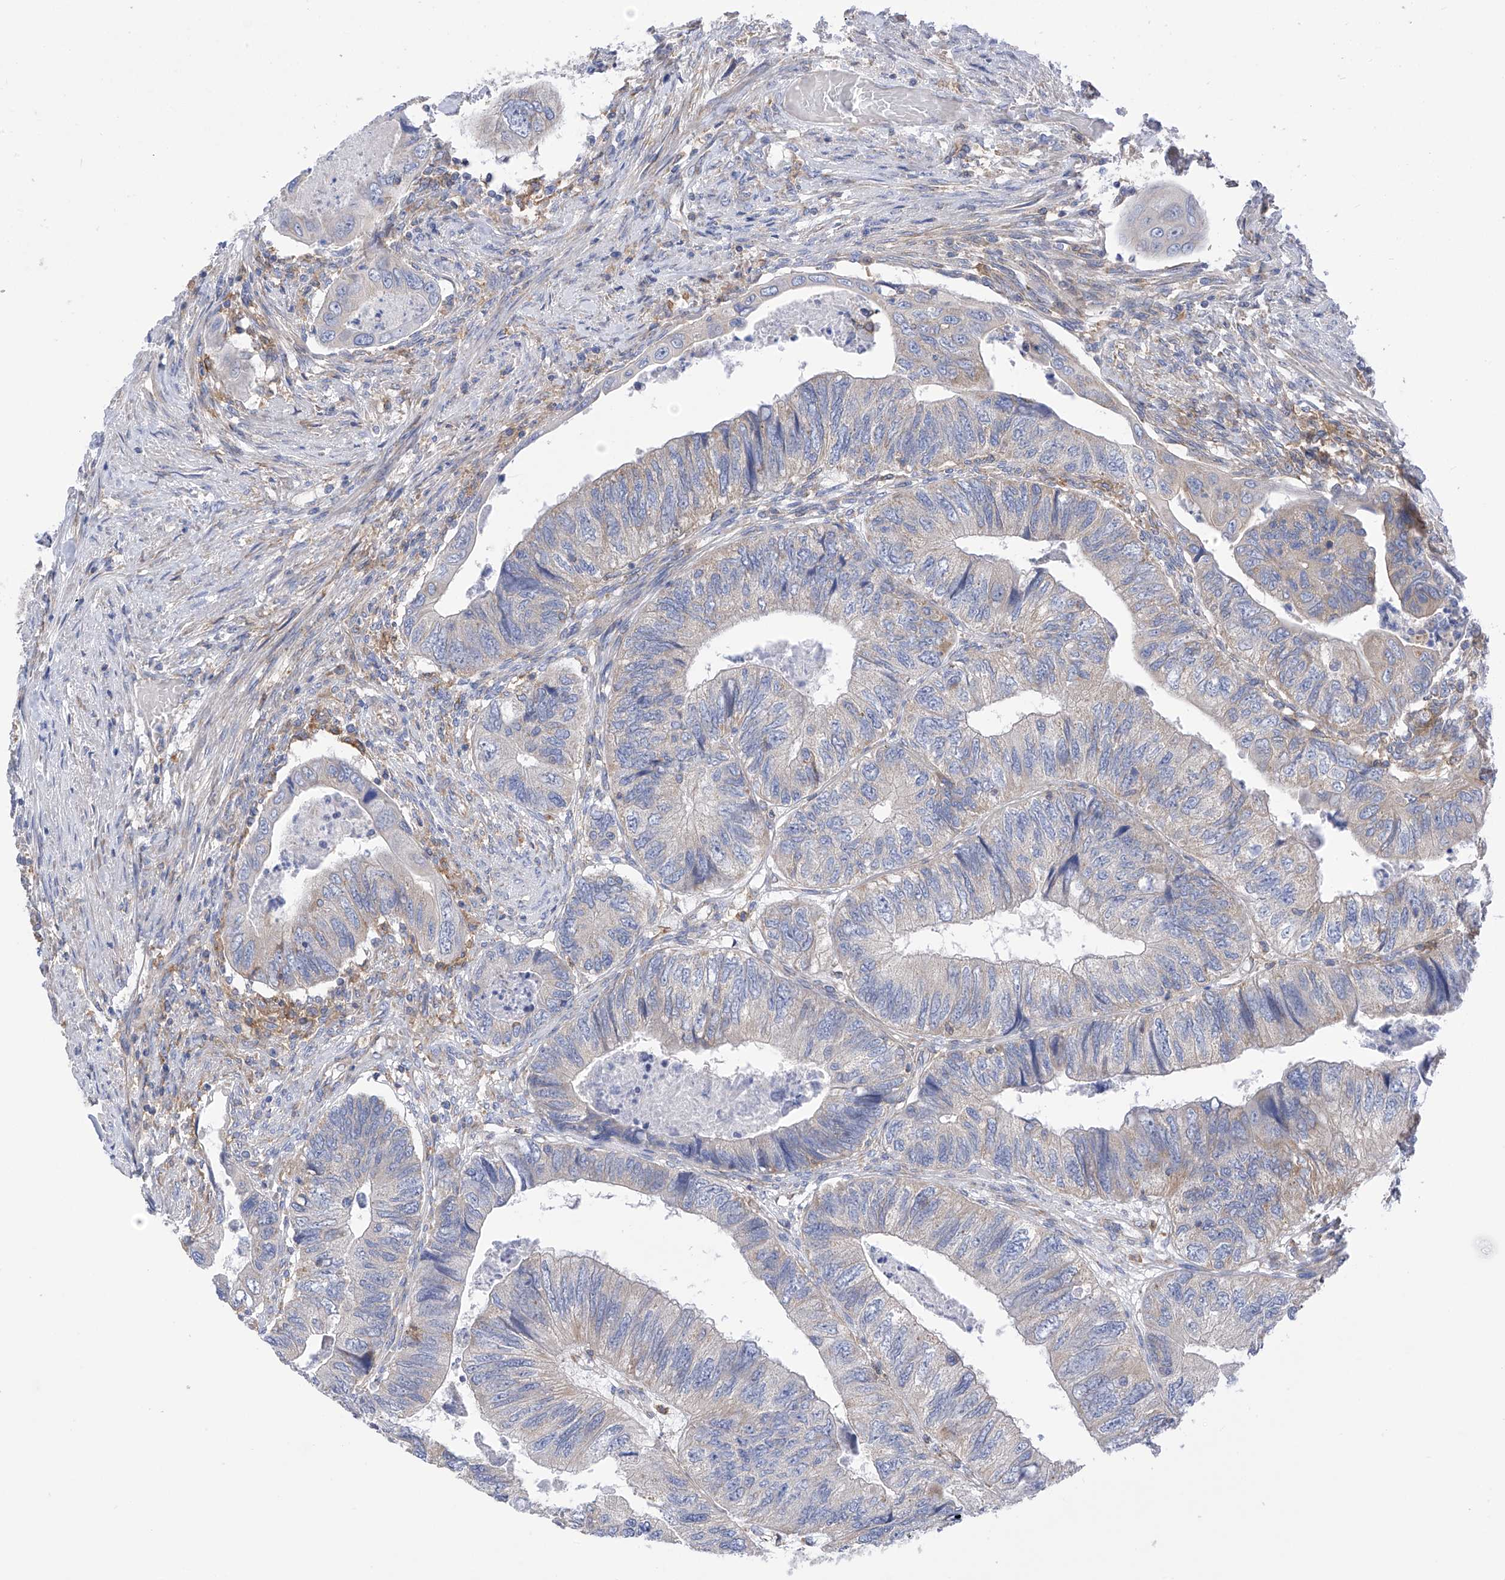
{"staining": {"intensity": "weak", "quantity": "<25%", "location": "cytoplasmic/membranous"}, "tissue": "colorectal cancer", "cell_type": "Tumor cells", "image_type": "cancer", "snomed": [{"axis": "morphology", "description": "Adenocarcinoma, NOS"}, {"axis": "topography", "description": "Rectum"}], "caption": "This is a photomicrograph of IHC staining of colorectal adenocarcinoma, which shows no staining in tumor cells.", "gene": "P2RX7", "patient": {"sex": "male", "age": 63}}